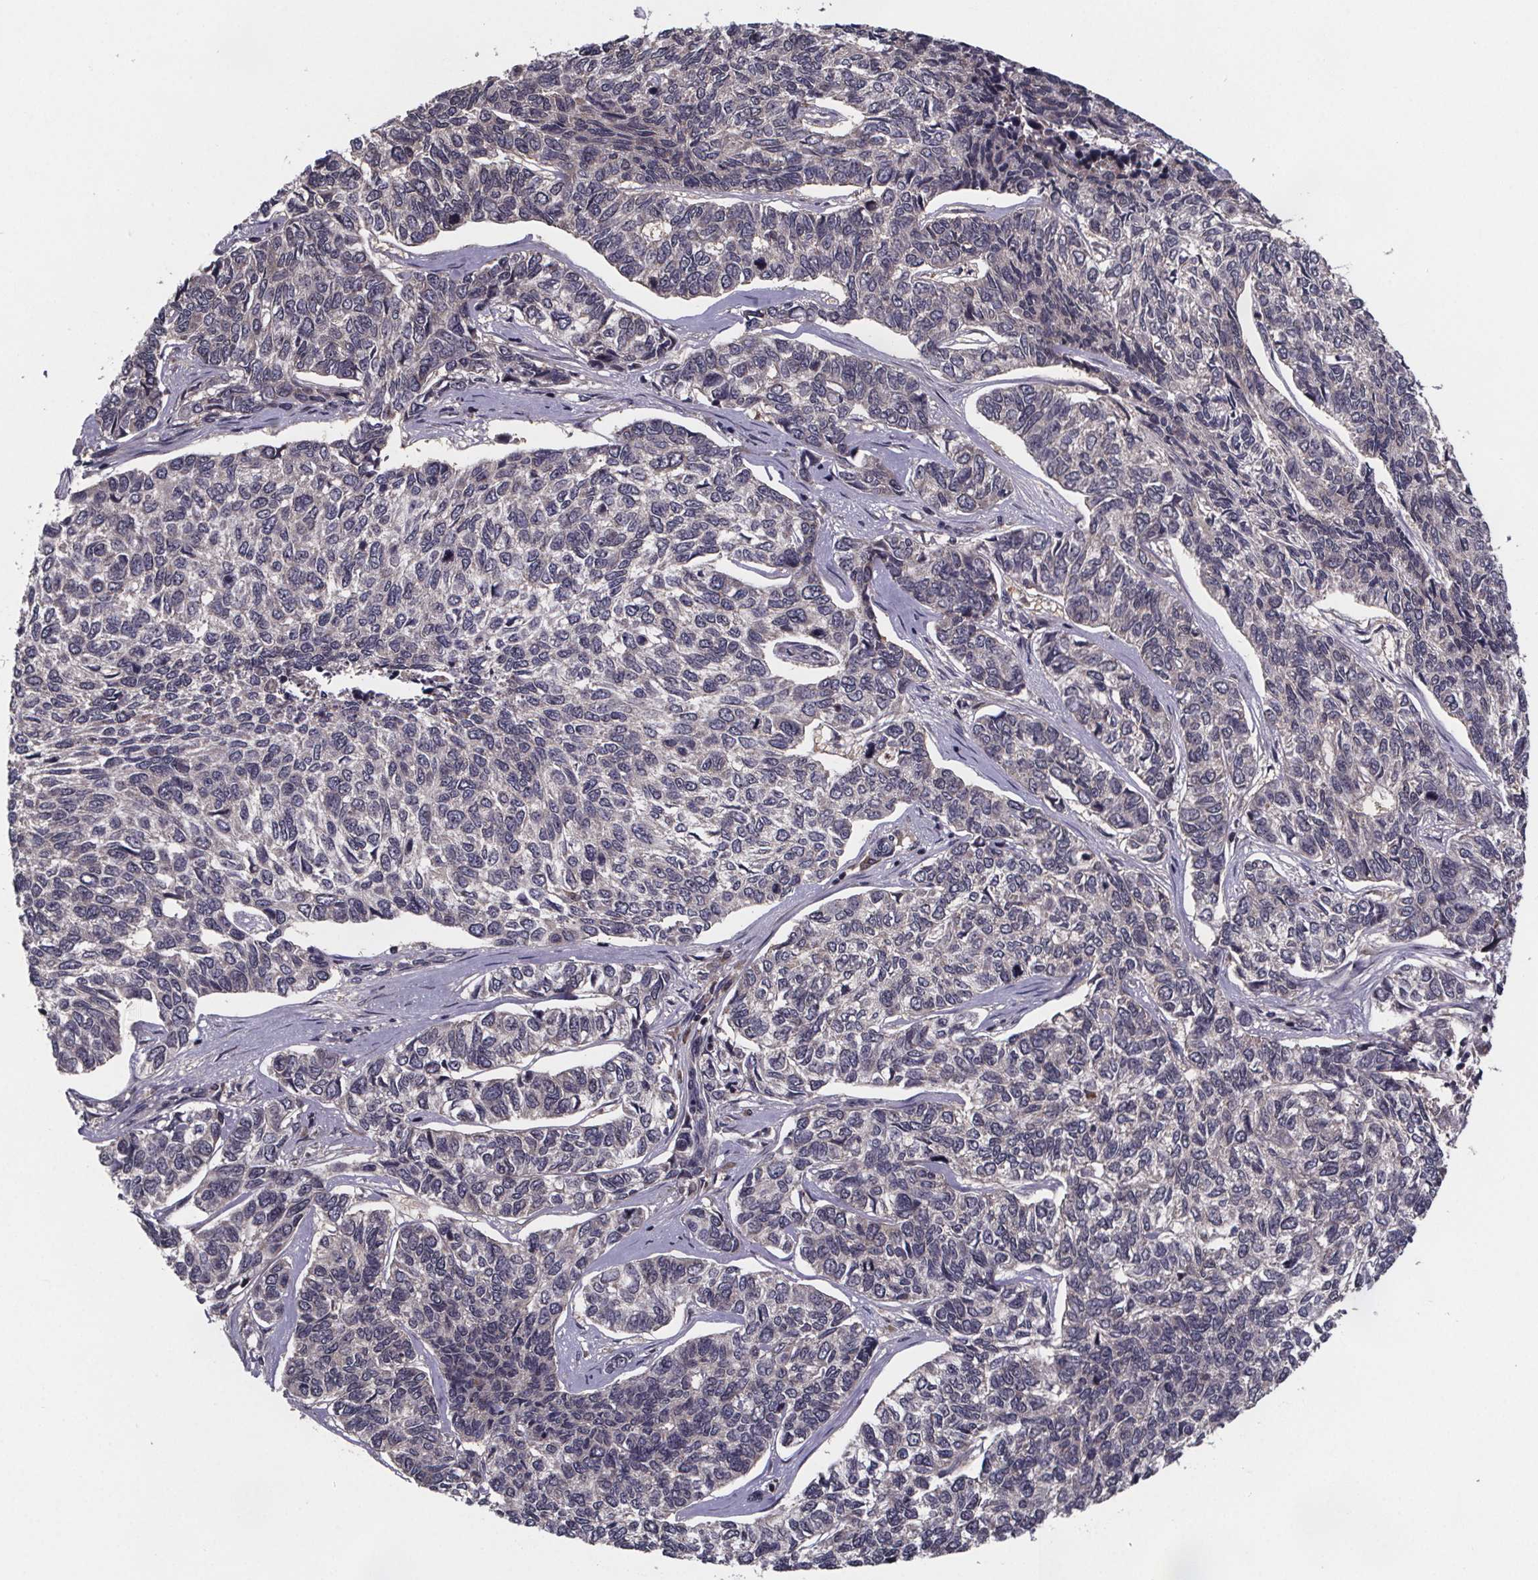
{"staining": {"intensity": "negative", "quantity": "none", "location": "none"}, "tissue": "skin cancer", "cell_type": "Tumor cells", "image_type": "cancer", "snomed": [{"axis": "morphology", "description": "Basal cell carcinoma"}, {"axis": "topography", "description": "Skin"}], "caption": "Skin cancer (basal cell carcinoma) stained for a protein using immunohistochemistry displays no expression tumor cells.", "gene": "FN3KRP", "patient": {"sex": "female", "age": 65}}